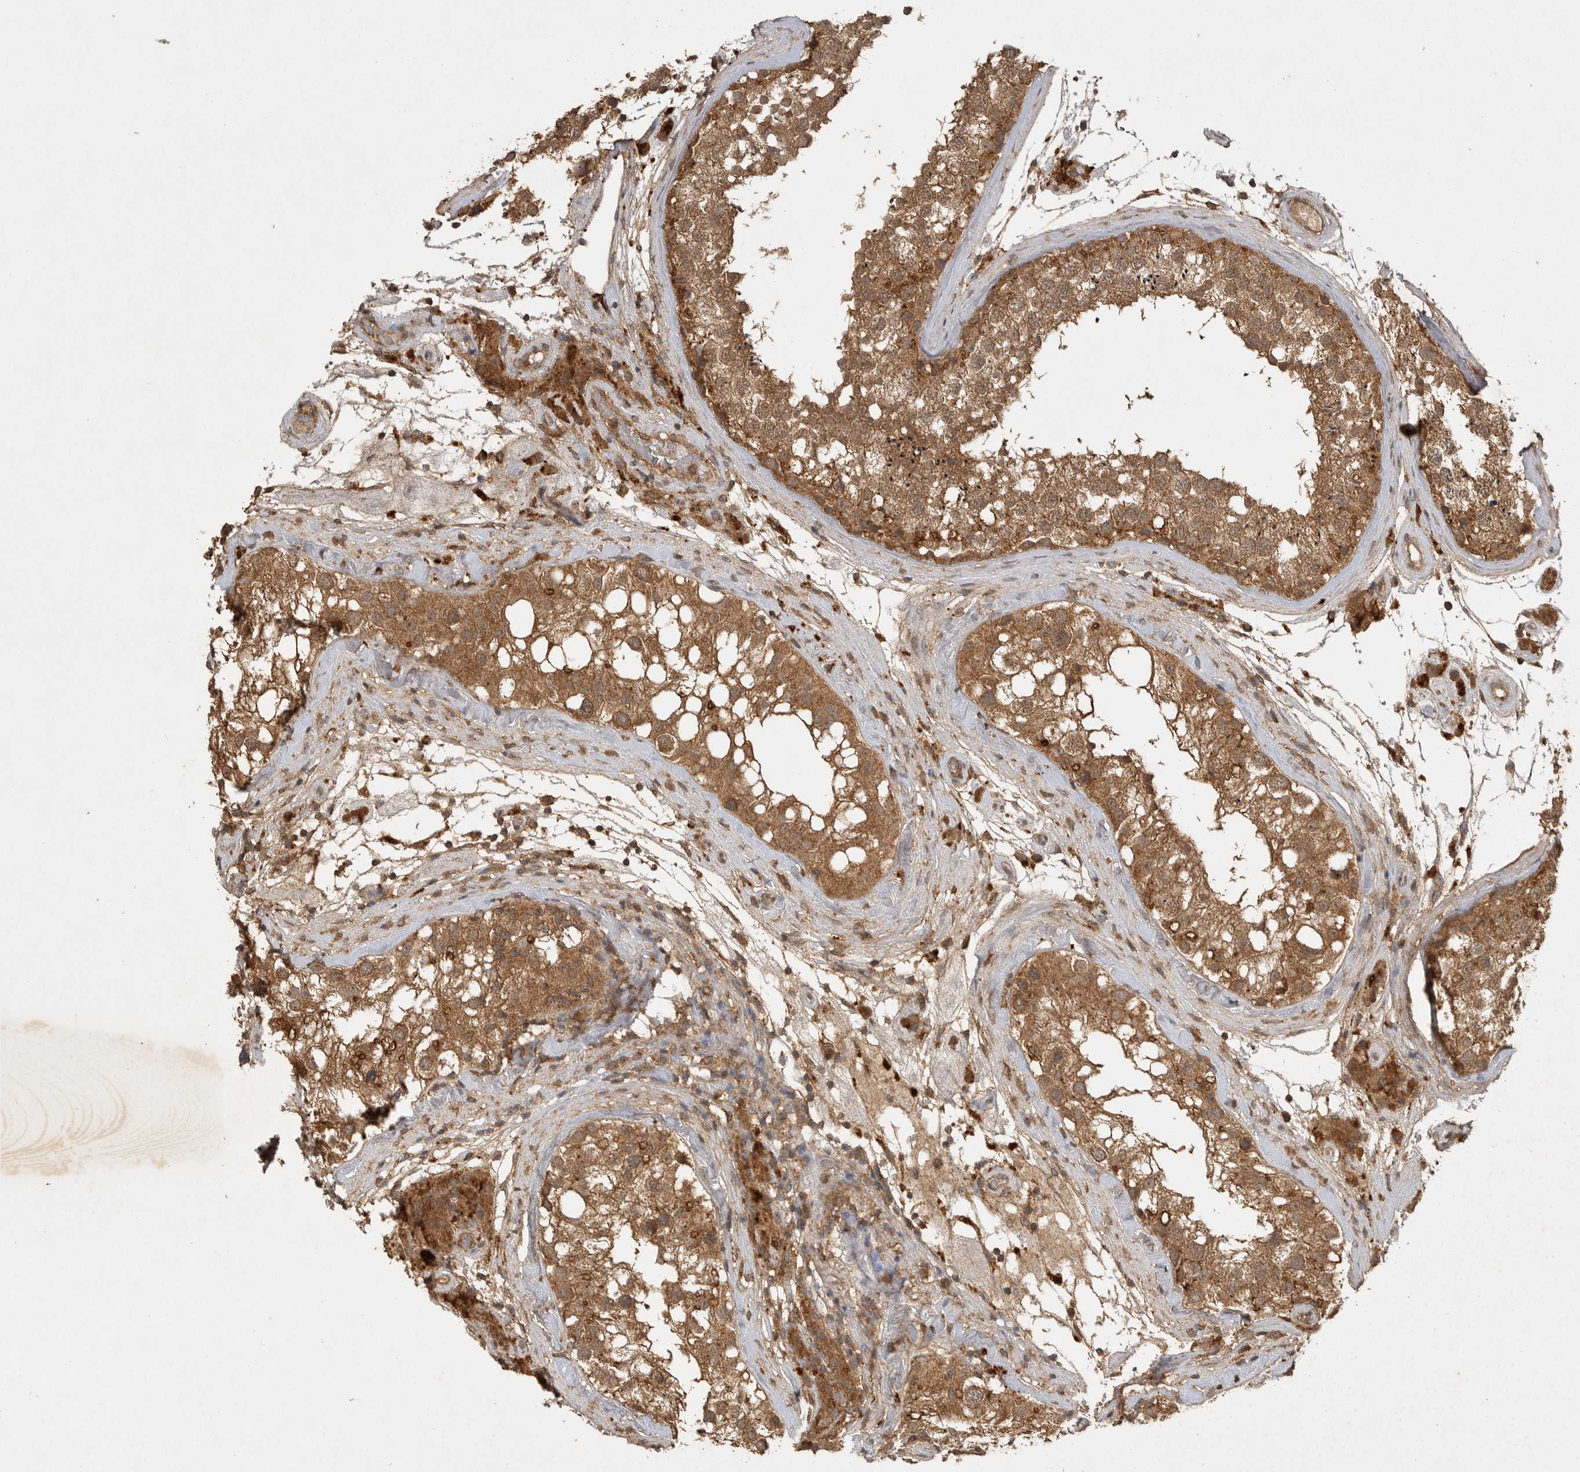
{"staining": {"intensity": "moderate", "quantity": ">75%", "location": "nuclear"}, "tissue": "testis", "cell_type": "Cells in seminiferous ducts", "image_type": "normal", "snomed": [{"axis": "morphology", "description": "Normal tissue, NOS"}, {"axis": "topography", "description": "Testis"}], "caption": "High-magnification brightfield microscopy of benign testis stained with DAB (brown) and counterstained with hematoxylin (blue). cells in seminiferous ducts exhibit moderate nuclear expression is appreciated in about>75% of cells. Nuclei are stained in blue.", "gene": "ICOSLG", "patient": {"sex": "male", "age": 46}}